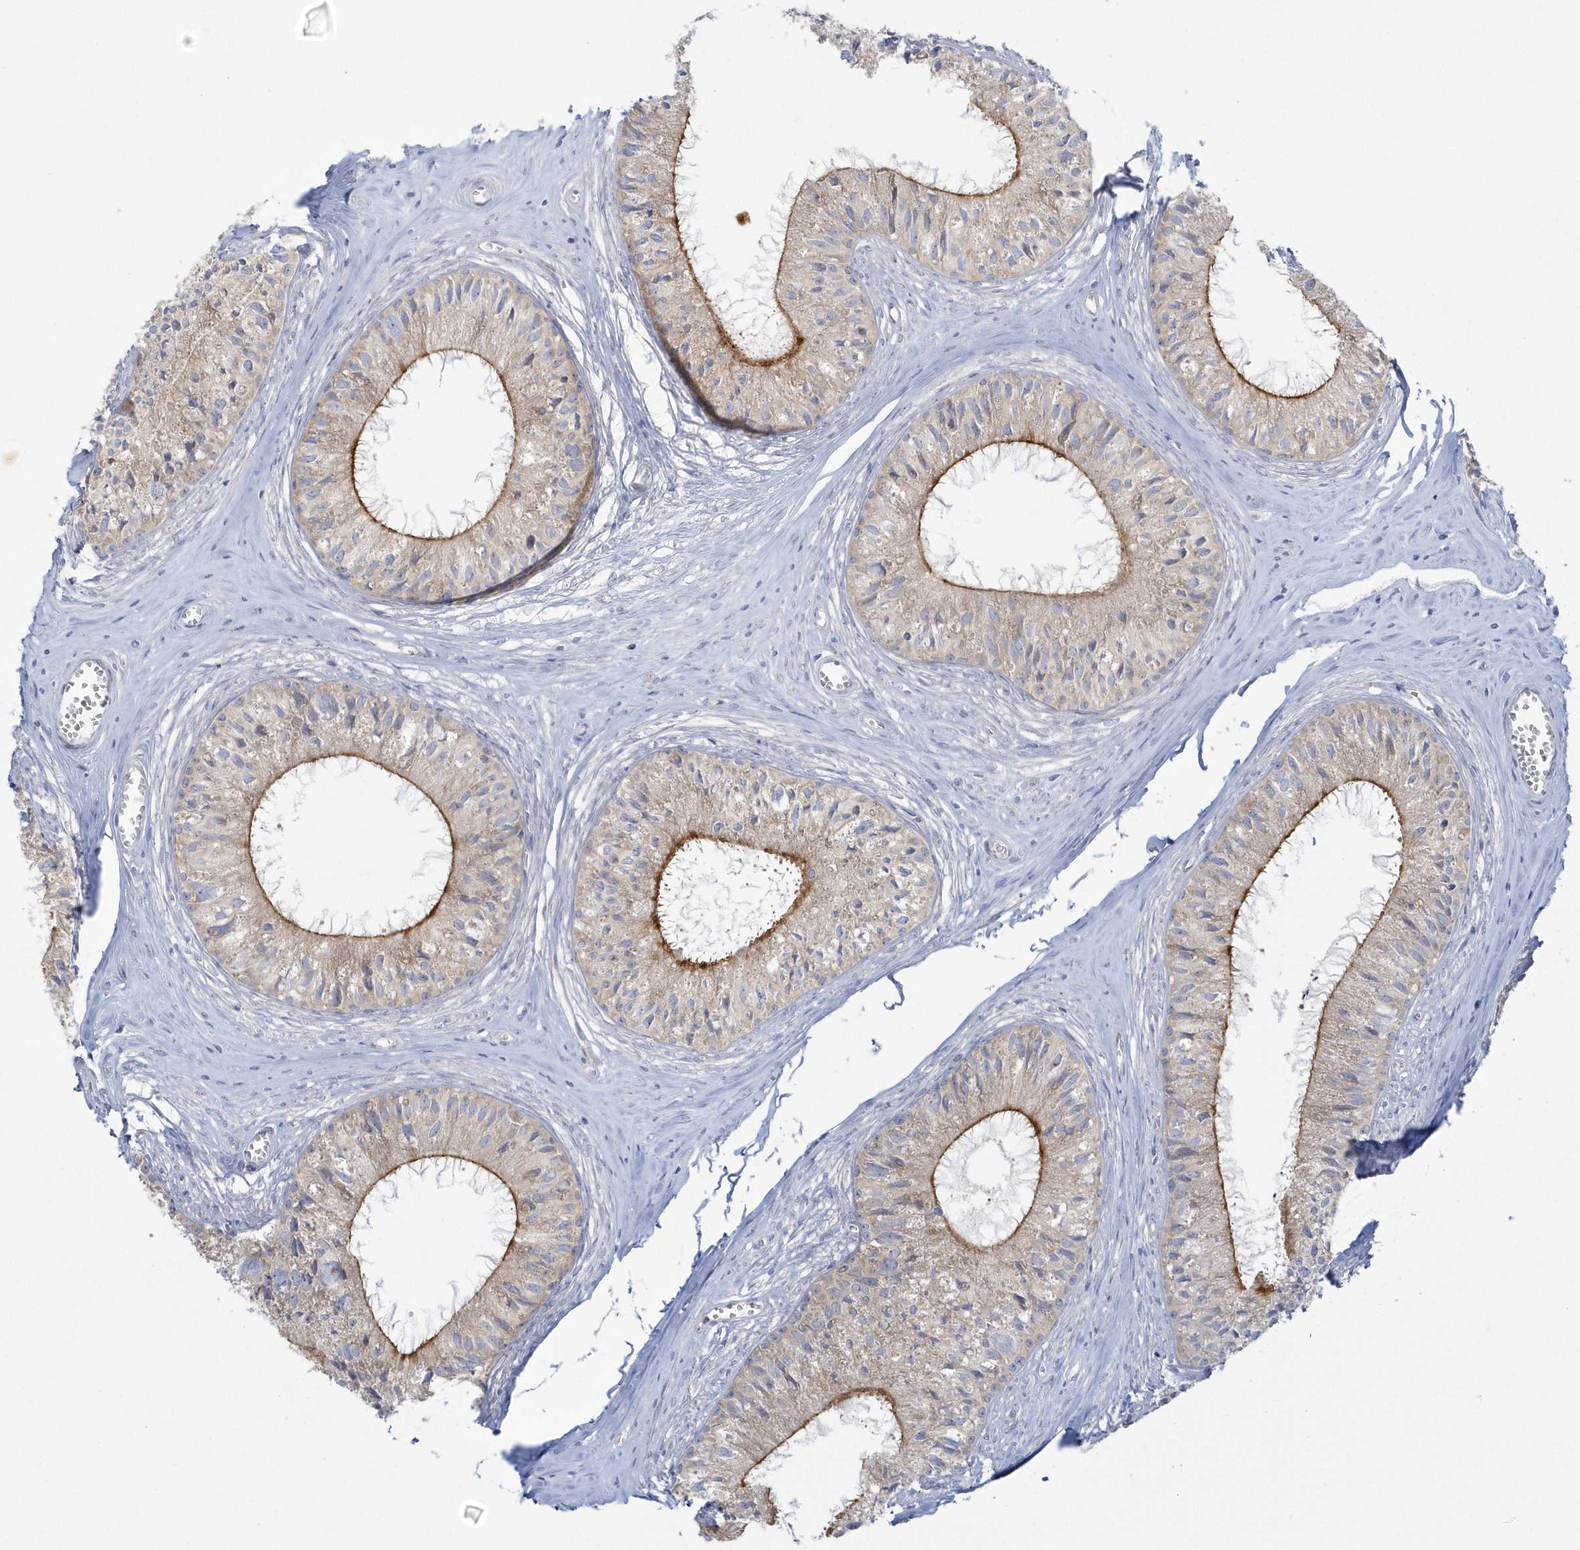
{"staining": {"intensity": "strong", "quantity": ">75%", "location": "cytoplasmic/membranous"}, "tissue": "epididymis", "cell_type": "Glandular cells", "image_type": "normal", "snomed": [{"axis": "morphology", "description": "Normal tissue, NOS"}, {"axis": "topography", "description": "Epididymis"}], "caption": "The image demonstrates immunohistochemical staining of unremarkable epididymis. There is strong cytoplasmic/membranous staining is appreciated in approximately >75% of glandular cells.", "gene": "DNAJC18", "patient": {"sex": "male", "age": 36}}